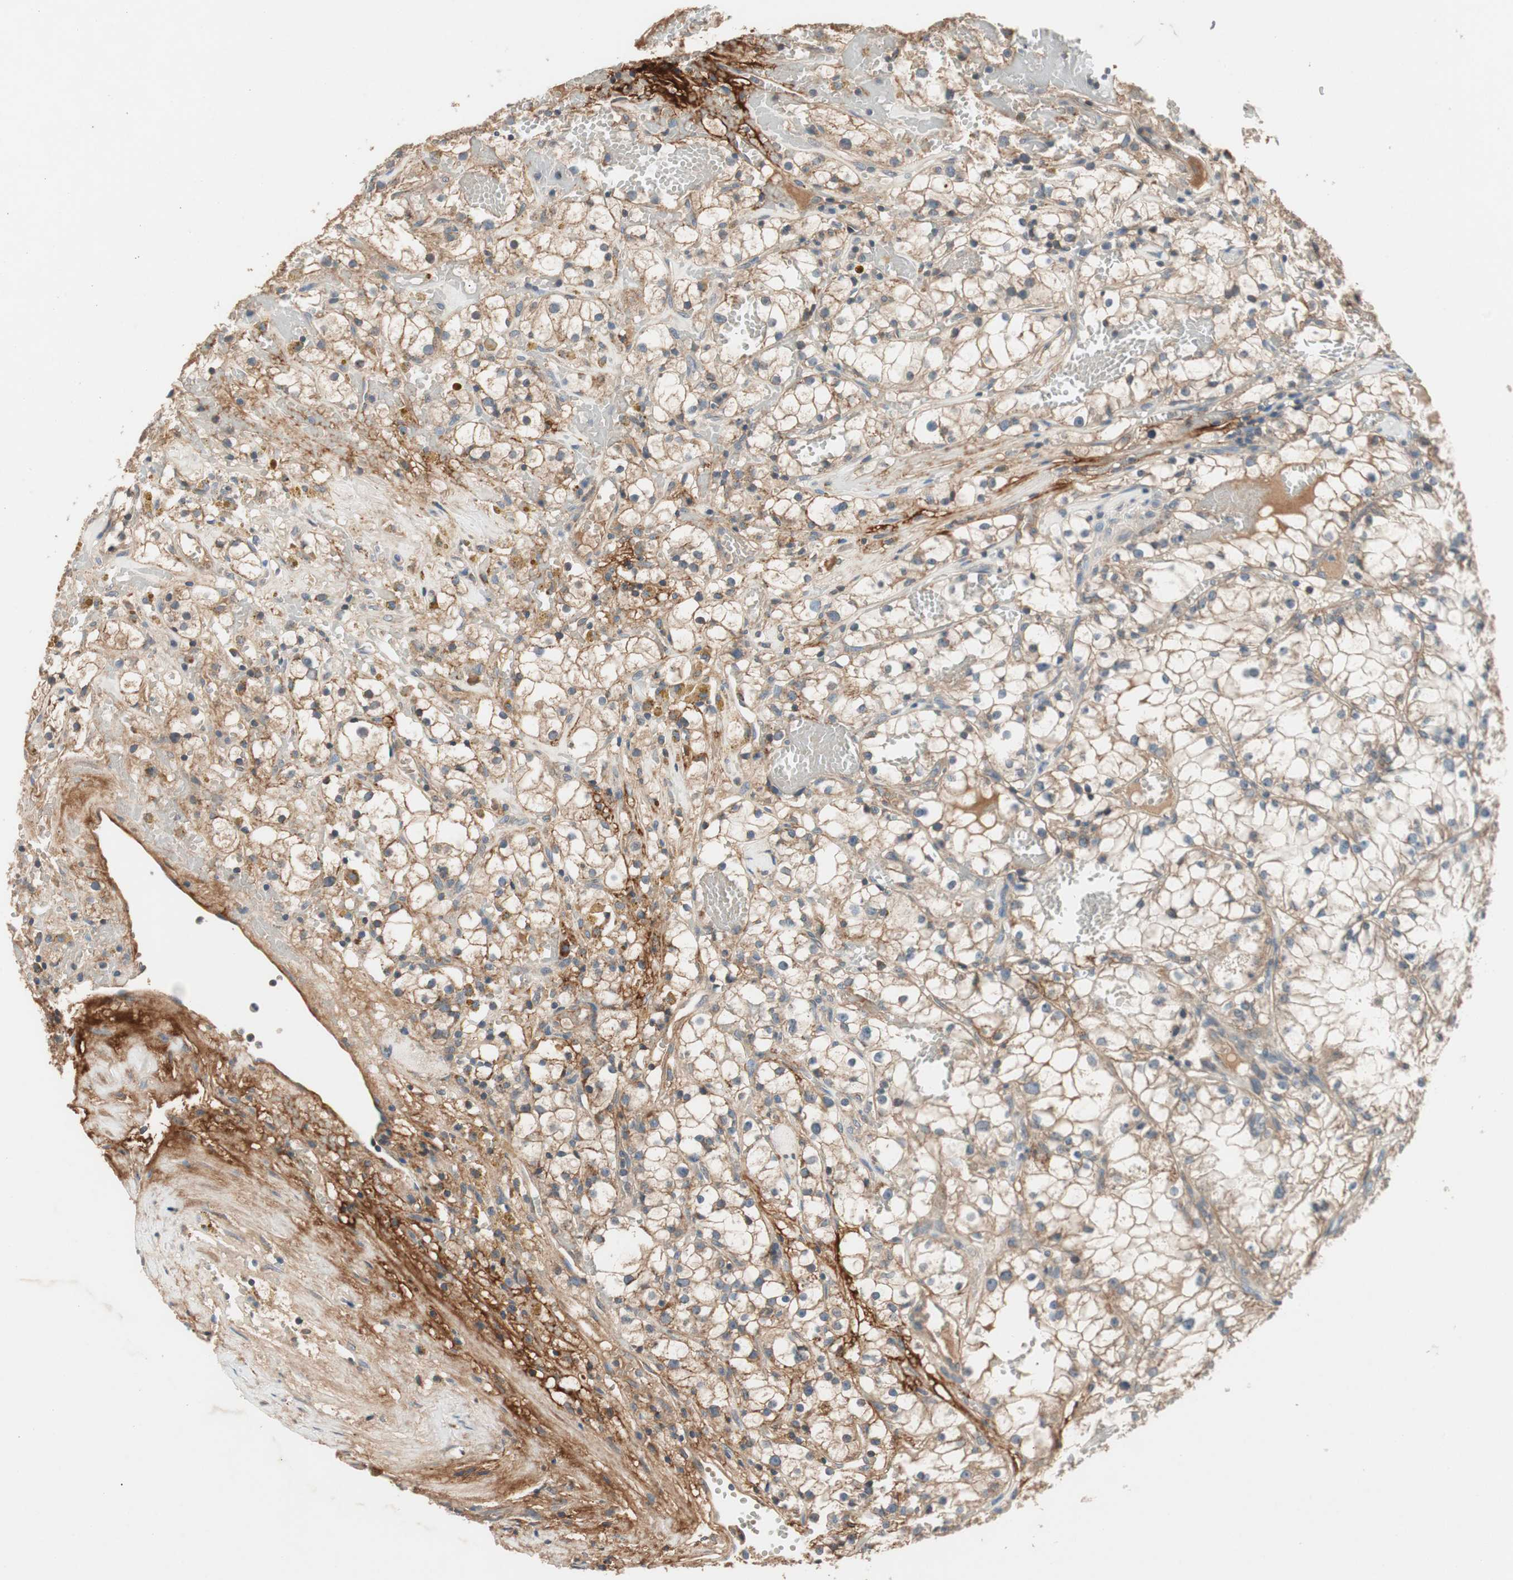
{"staining": {"intensity": "moderate", "quantity": ">75%", "location": "cytoplasmic/membranous"}, "tissue": "renal cancer", "cell_type": "Tumor cells", "image_type": "cancer", "snomed": [{"axis": "morphology", "description": "Adenocarcinoma, NOS"}, {"axis": "topography", "description": "Kidney"}], "caption": "IHC image of neoplastic tissue: human adenocarcinoma (renal) stained using IHC displays medium levels of moderate protein expression localized specifically in the cytoplasmic/membranous of tumor cells, appearing as a cytoplasmic/membranous brown color.", "gene": "HPN", "patient": {"sex": "male", "age": 56}}